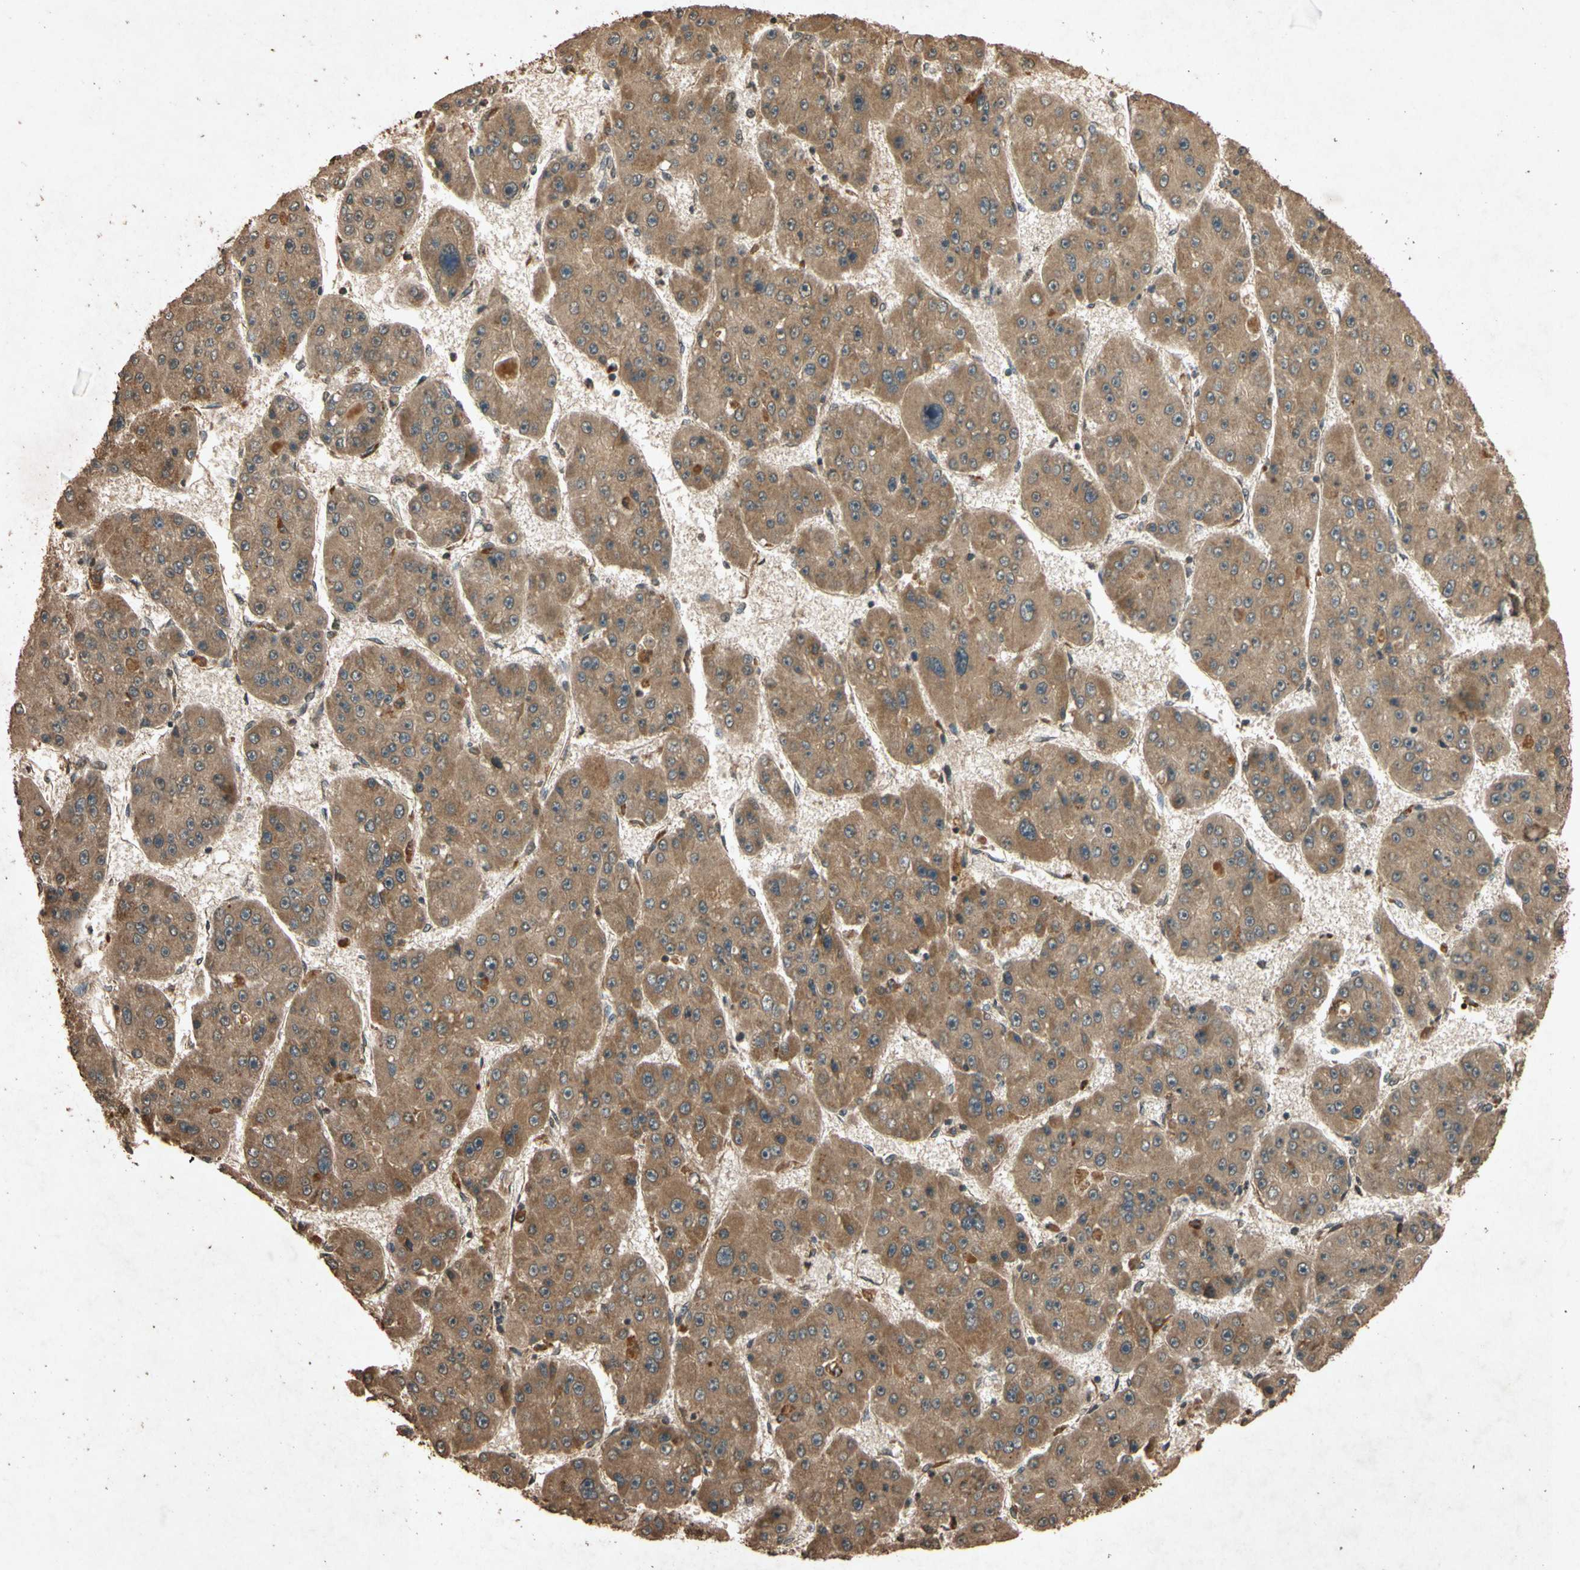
{"staining": {"intensity": "moderate", "quantity": ">75%", "location": "cytoplasmic/membranous"}, "tissue": "liver cancer", "cell_type": "Tumor cells", "image_type": "cancer", "snomed": [{"axis": "morphology", "description": "Carcinoma, Hepatocellular, NOS"}, {"axis": "topography", "description": "Liver"}], "caption": "Liver cancer stained with DAB (3,3'-diaminobenzidine) immunohistochemistry (IHC) exhibits medium levels of moderate cytoplasmic/membranous expression in about >75% of tumor cells.", "gene": "TXN2", "patient": {"sex": "female", "age": 61}}